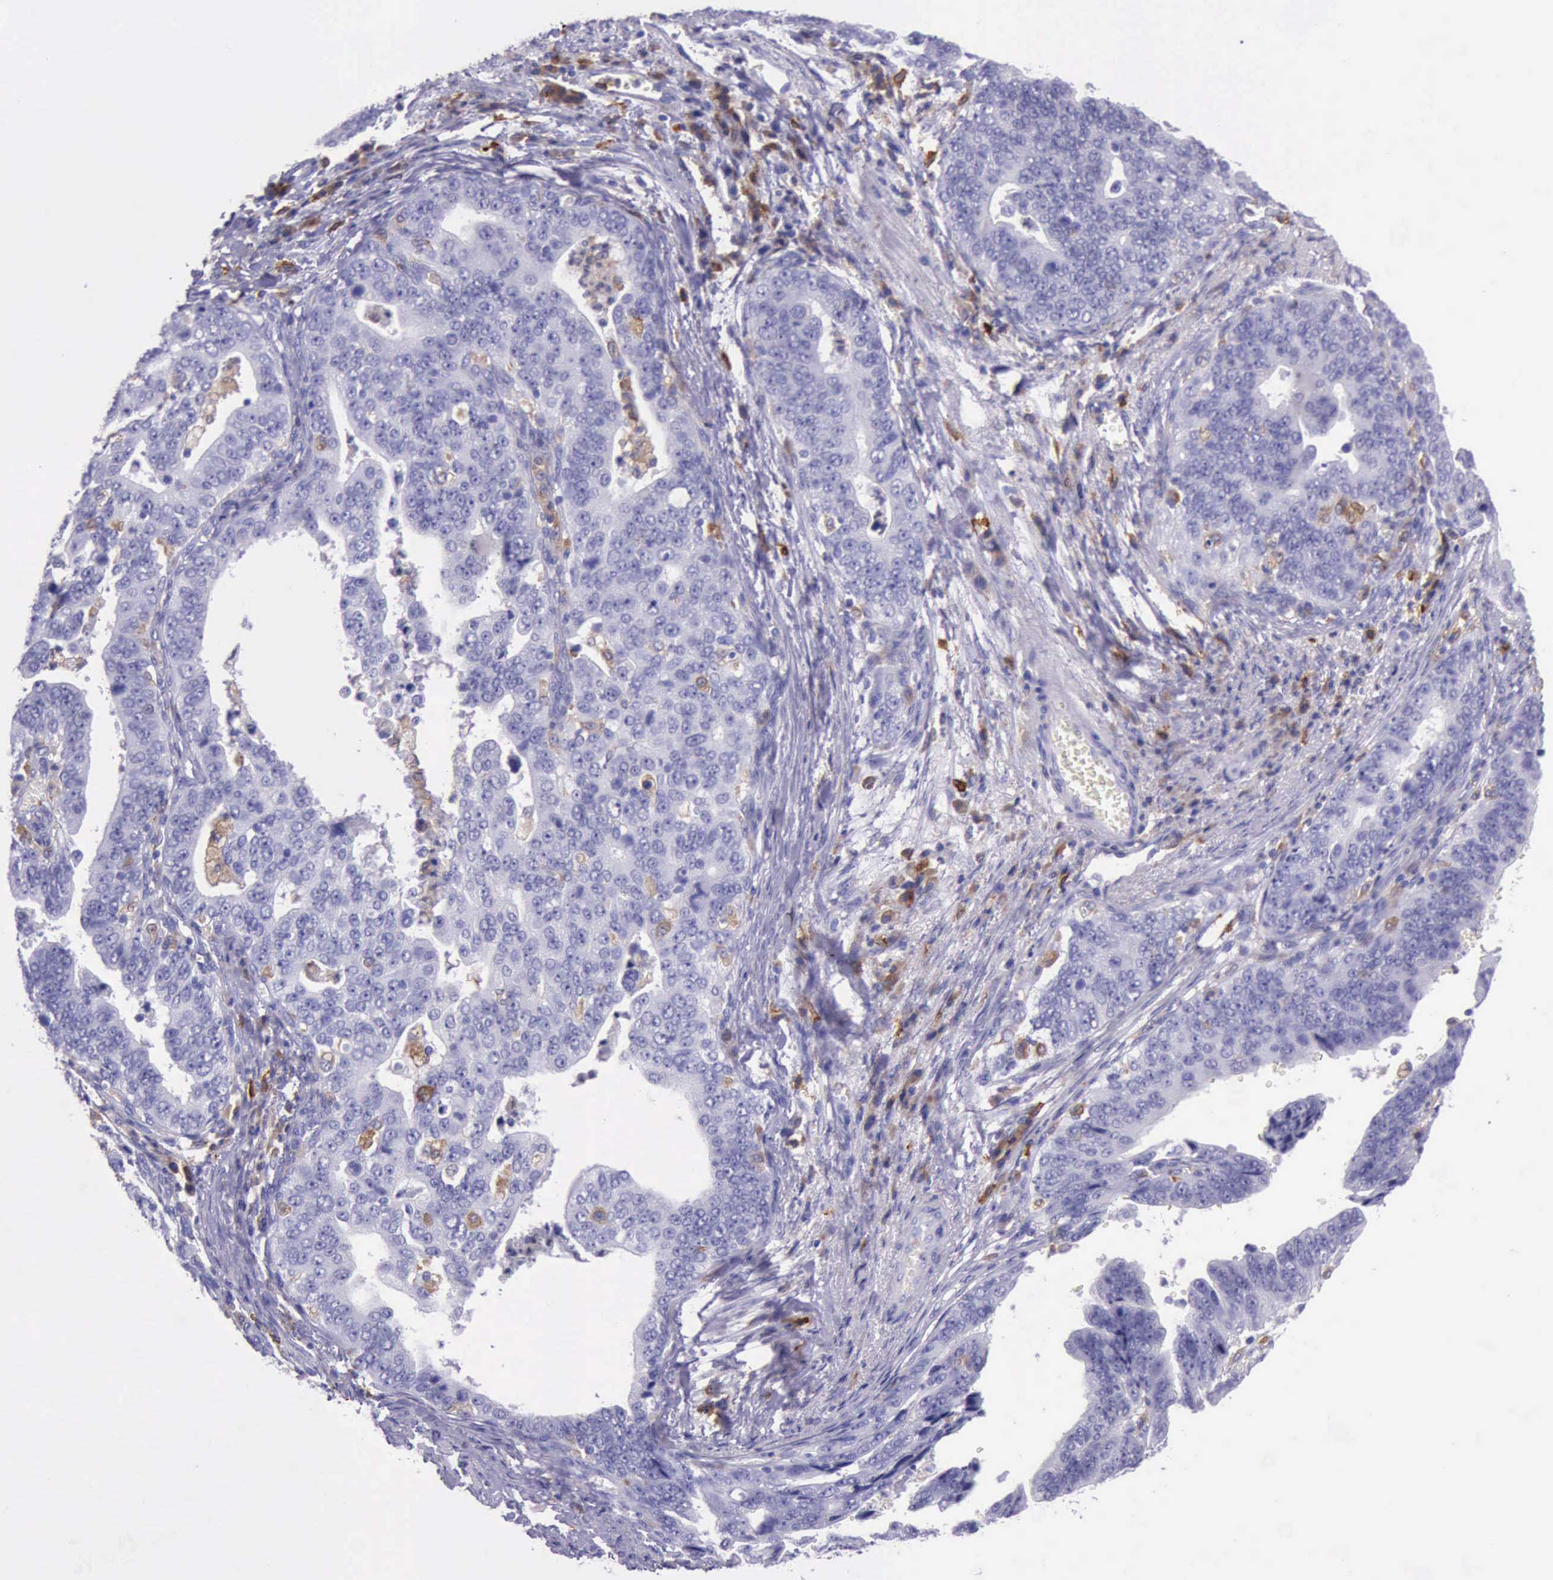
{"staining": {"intensity": "negative", "quantity": "none", "location": "none"}, "tissue": "stomach cancer", "cell_type": "Tumor cells", "image_type": "cancer", "snomed": [{"axis": "morphology", "description": "Adenocarcinoma, NOS"}, {"axis": "topography", "description": "Stomach, upper"}], "caption": "Immunohistochemical staining of stomach cancer (adenocarcinoma) displays no significant positivity in tumor cells.", "gene": "BTK", "patient": {"sex": "female", "age": 50}}